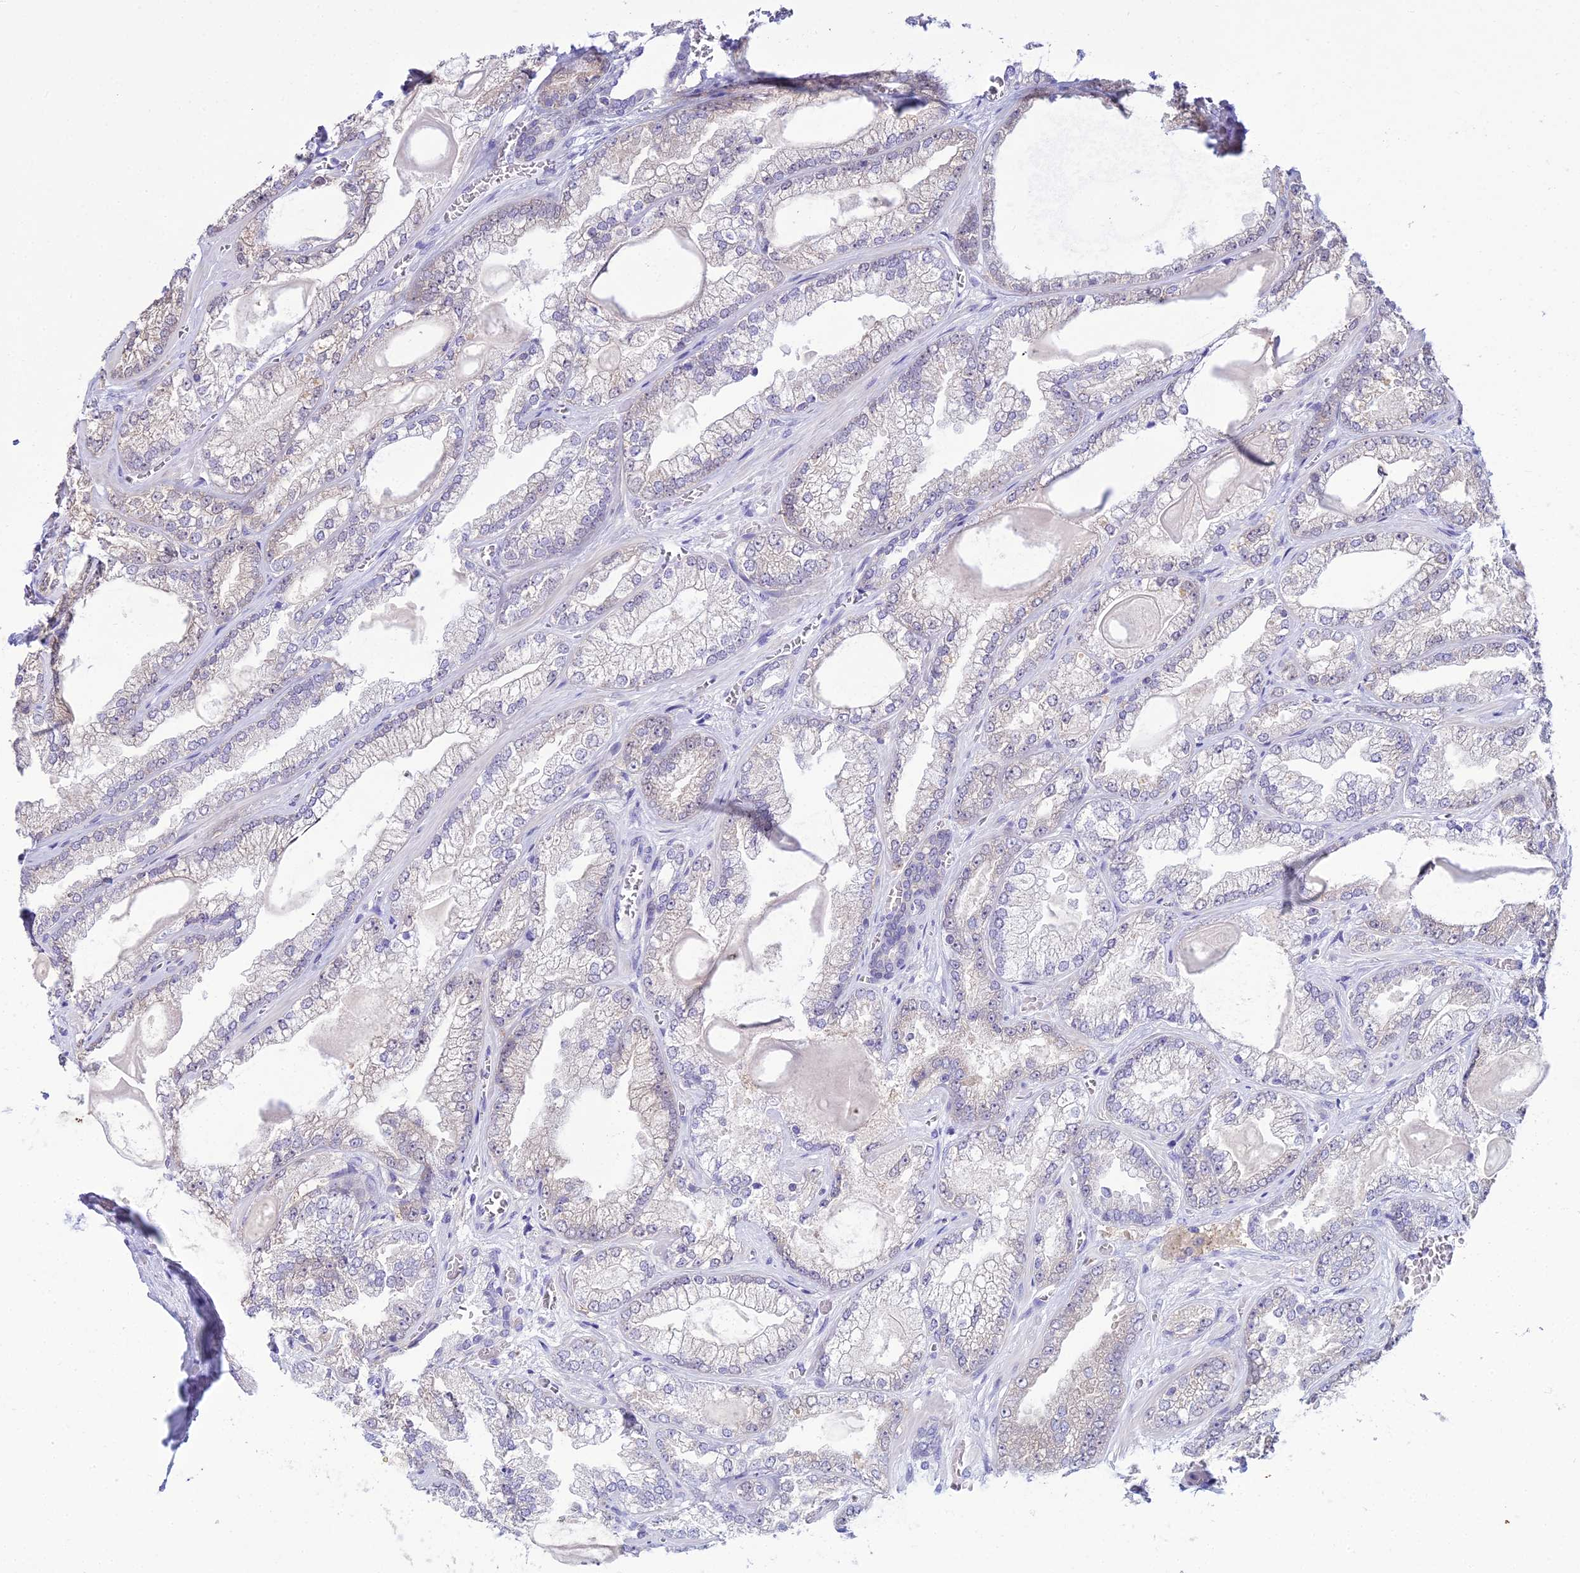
{"staining": {"intensity": "negative", "quantity": "none", "location": "none"}, "tissue": "prostate cancer", "cell_type": "Tumor cells", "image_type": "cancer", "snomed": [{"axis": "morphology", "description": "Adenocarcinoma, Low grade"}, {"axis": "topography", "description": "Prostate"}], "caption": "IHC micrograph of neoplastic tissue: human prostate cancer (low-grade adenocarcinoma) stained with DAB displays no significant protein staining in tumor cells. (DAB IHC visualized using brightfield microscopy, high magnification).", "gene": "ZMIZ1", "patient": {"sex": "male", "age": 57}}